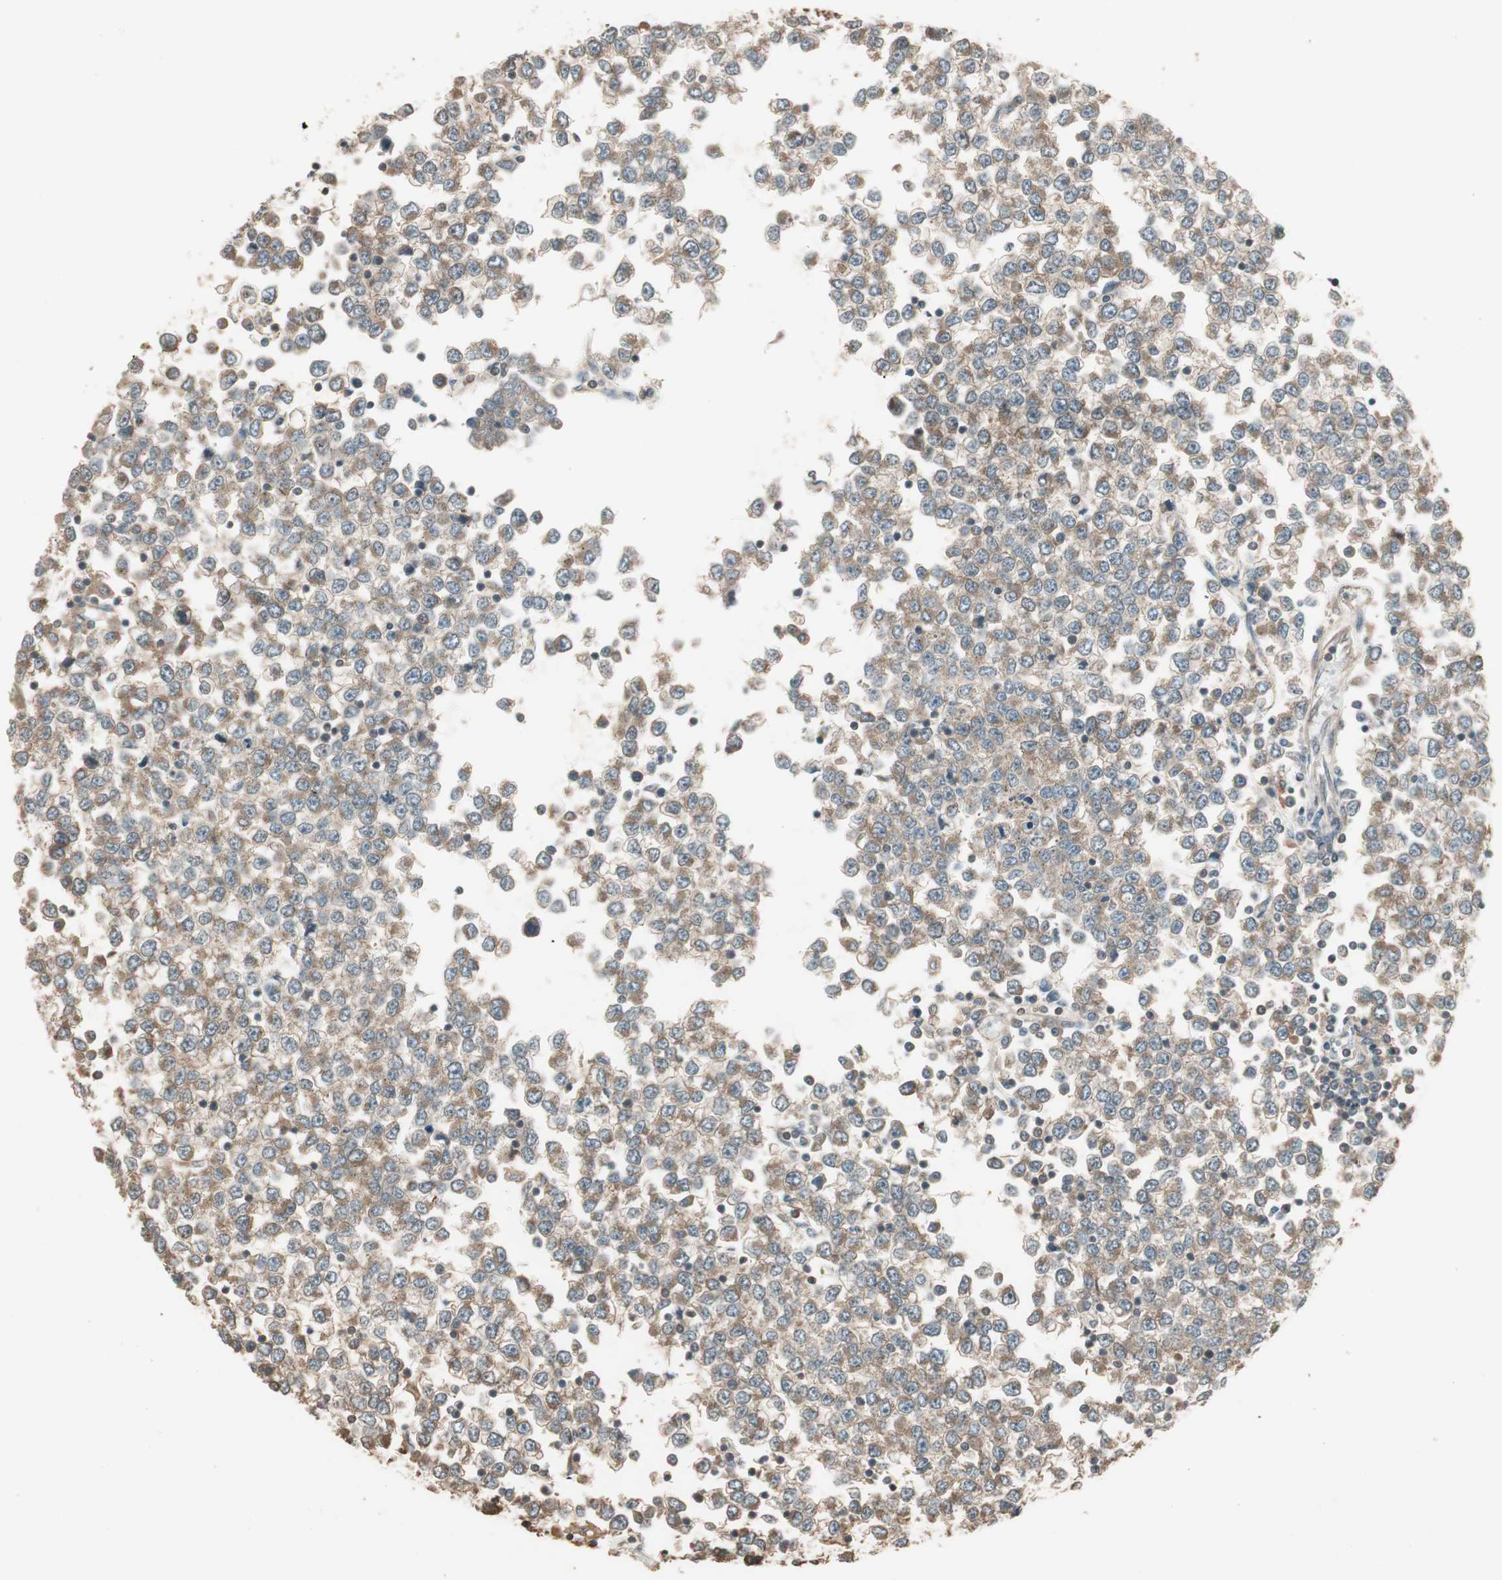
{"staining": {"intensity": "moderate", "quantity": ">75%", "location": "cytoplasmic/membranous"}, "tissue": "testis cancer", "cell_type": "Tumor cells", "image_type": "cancer", "snomed": [{"axis": "morphology", "description": "Seminoma, NOS"}, {"axis": "topography", "description": "Testis"}], "caption": "This histopathology image demonstrates testis cancer stained with immunohistochemistry (IHC) to label a protein in brown. The cytoplasmic/membranous of tumor cells show moderate positivity for the protein. Nuclei are counter-stained blue.", "gene": "CNOT4", "patient": {"sex": "male", "age": 65}}